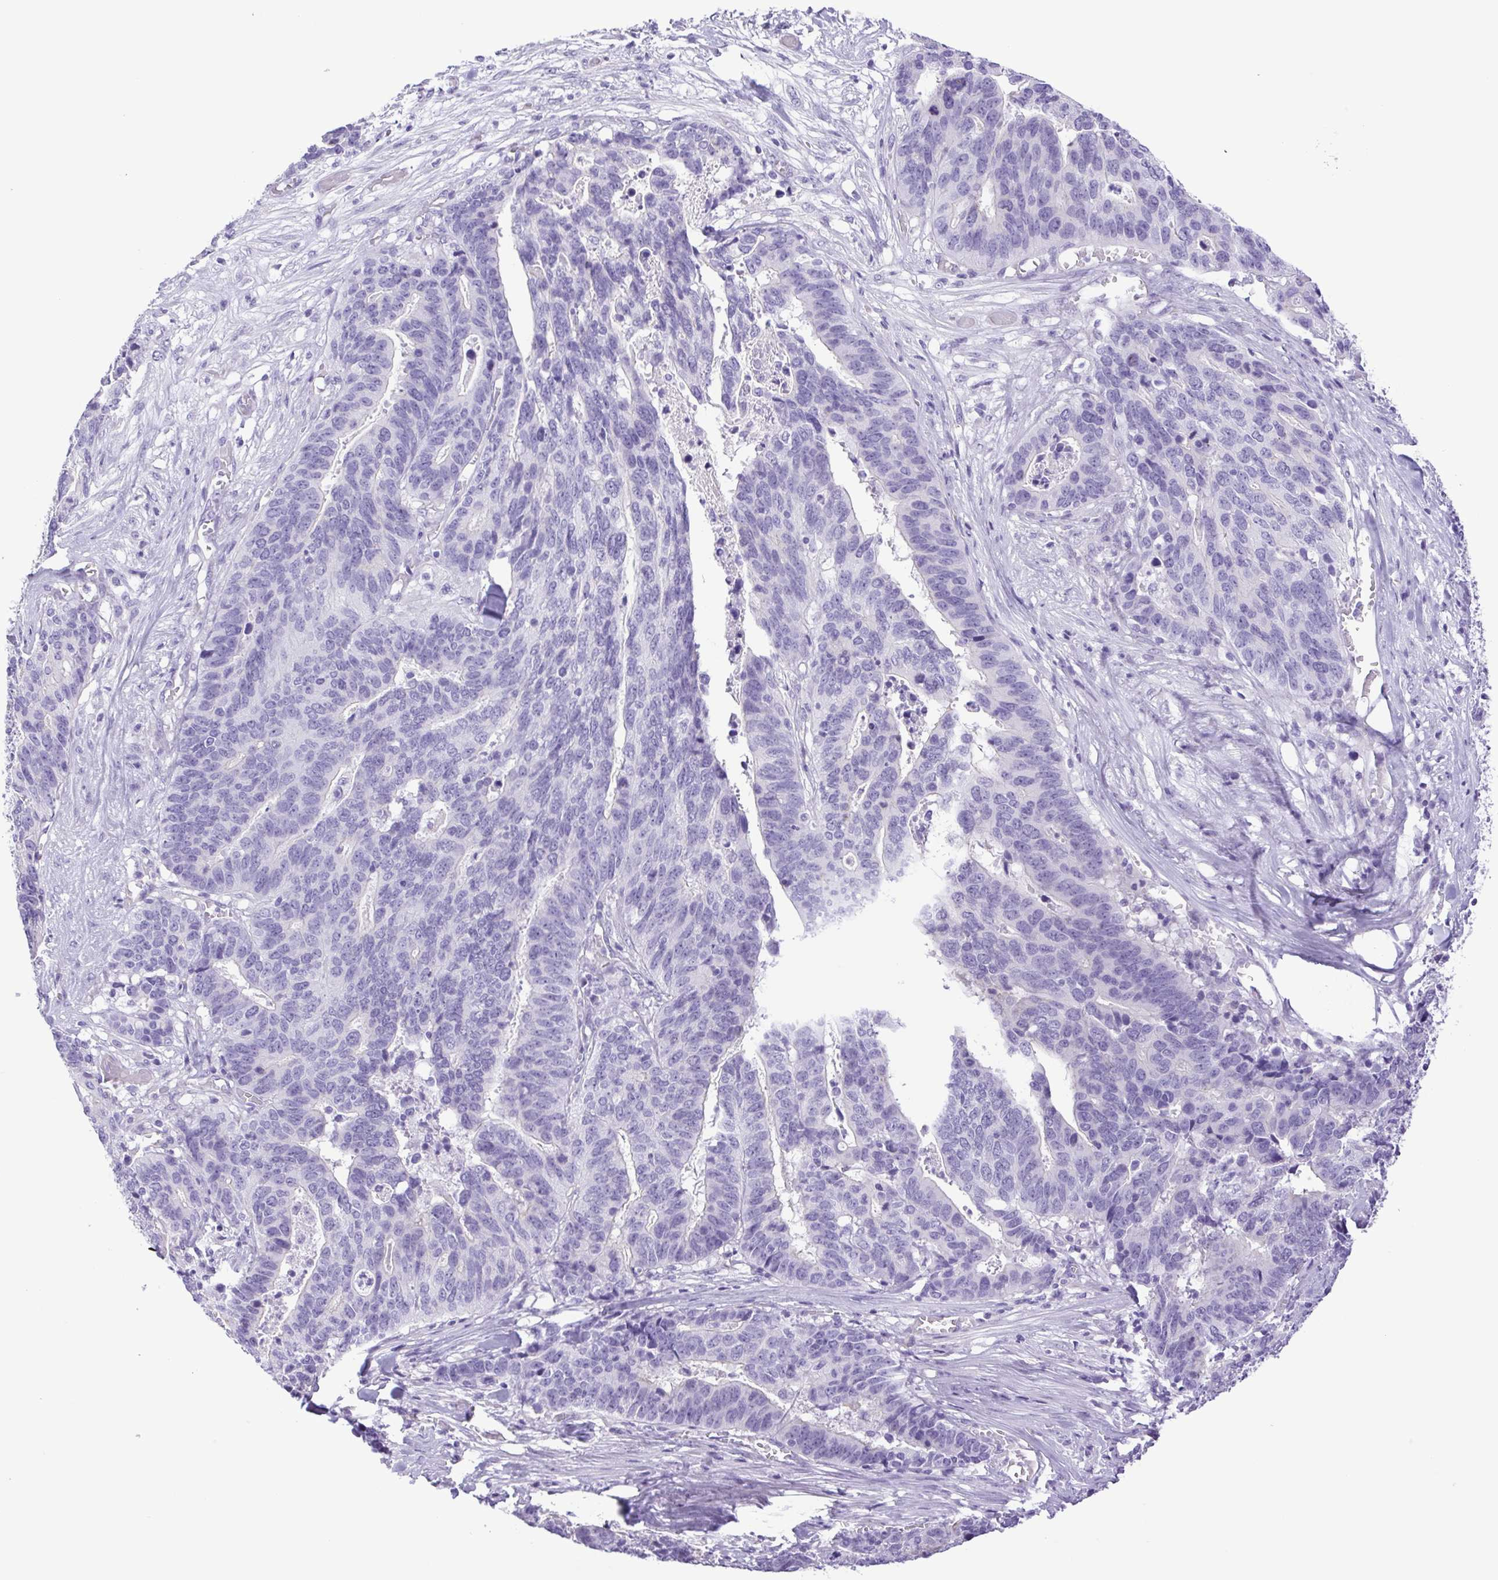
{"staining": {"intensity": "negative", "quantity": "none", "location": "none"}, "tissue": "stomach cancer", "cell_type": "Tumor cells", "image_type": "cancer", "snomed": [{"axis": "morphology", "description": "Adenocarcinoma, NOS"}, {"axis": "topography", "description": "Stomach, upper"}], "caption": "High magnification brightfield microscopy of stomach cancer (adenocarcinoma) stained with DAB (brown) and counterstained with hematoxylin (blue): tumor cells show no significant positivity. The staining was performed using DAB to visualize the protein expression in brown, while the nuclei were stained in blue with hematoxylin (Magnification: 20x).", "gene": "CDSN", "patient": {"sex": "female", "age": 67}}